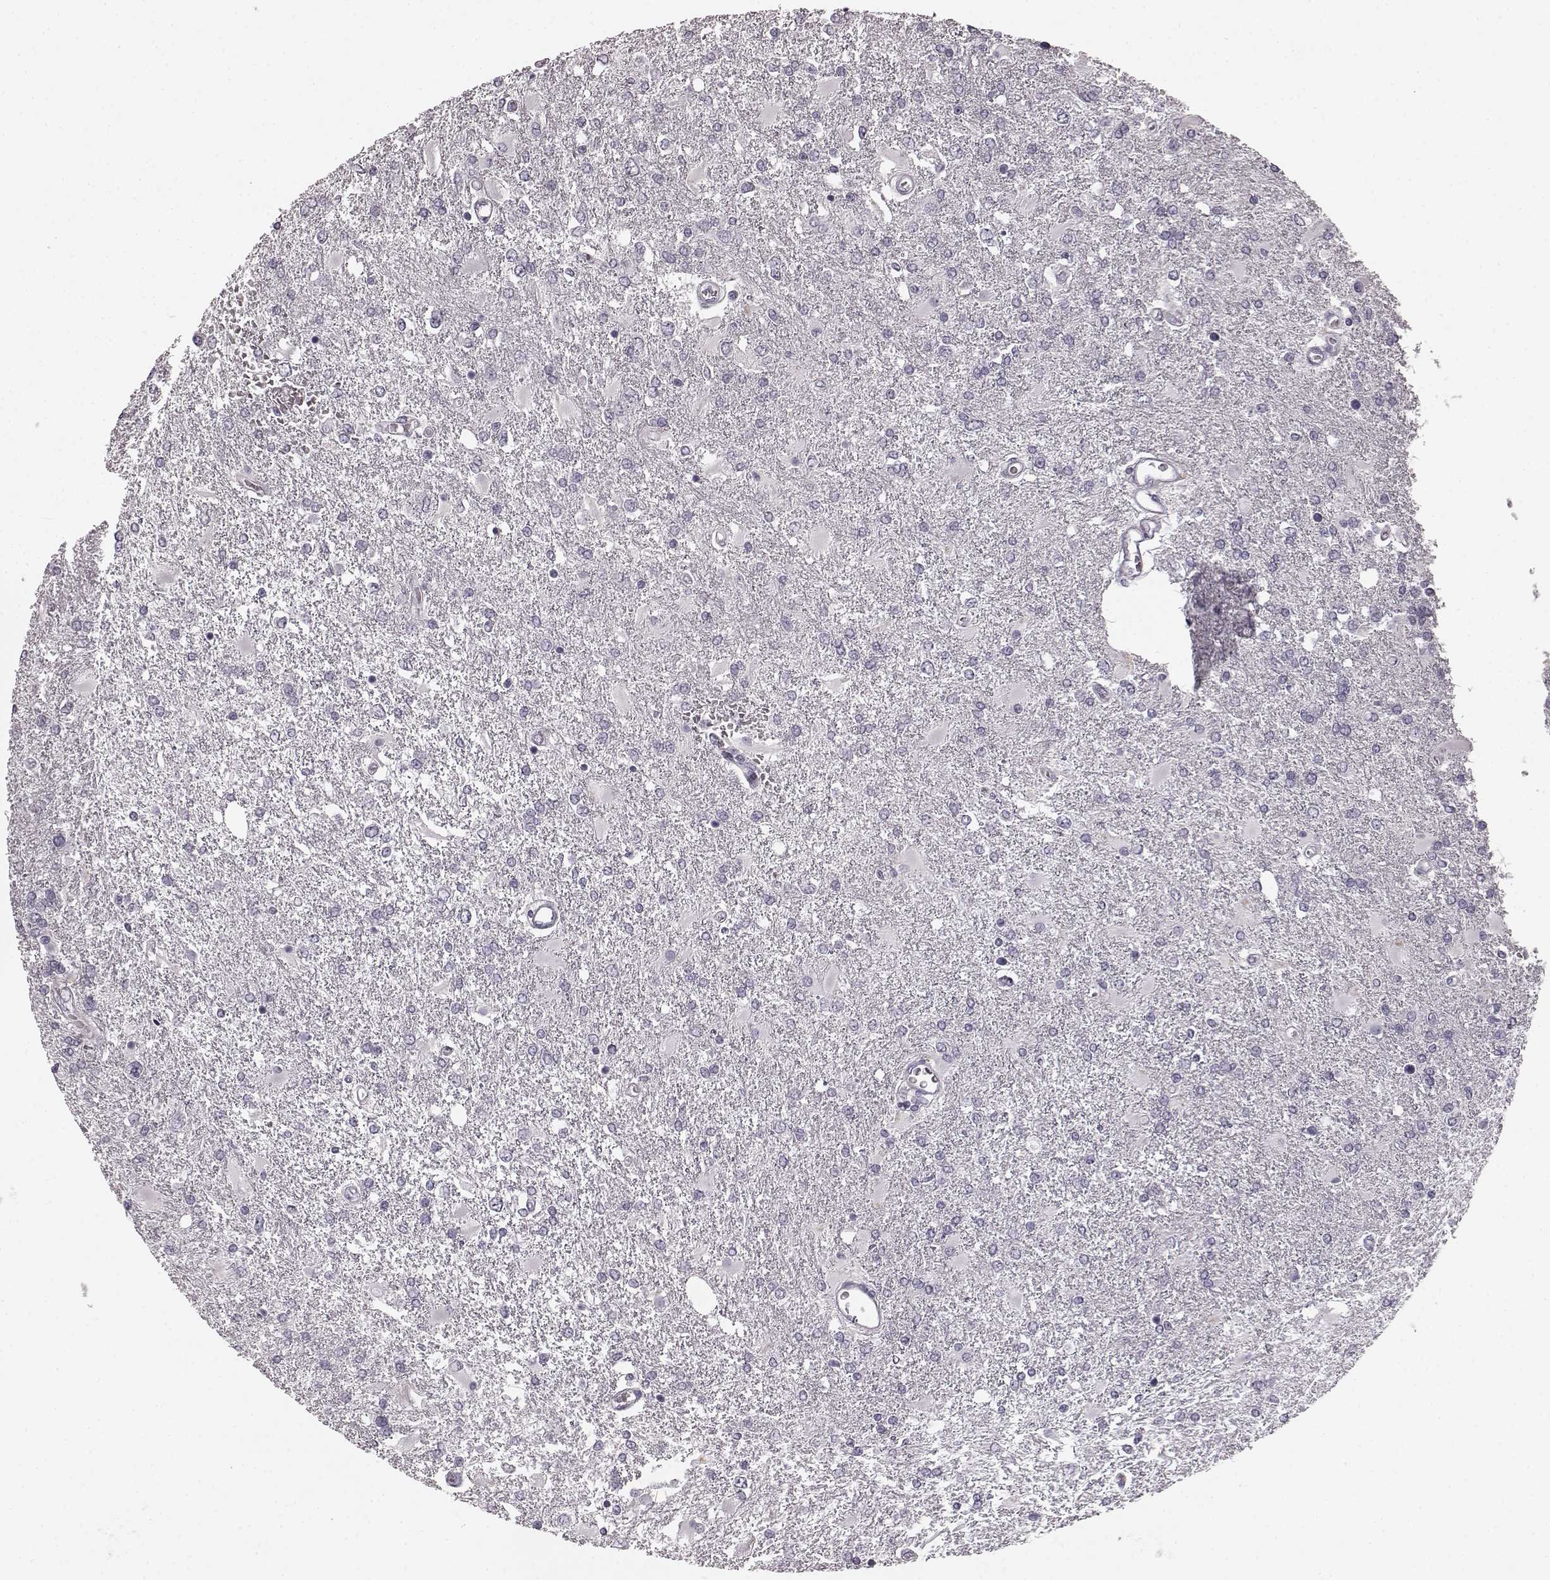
{"staining": {"intensity": "negative", "quantity": "none", "location": "none"}, "tissue": "glioma", "cell_type": "Tumor cells", "image_type": "cancer", "snomed": [{"axis": "morphology", "description": "Glioma, malignant, High grade"}, {"axis": "topography", "description": "Cerebral cortex"}], "caption": "This is an immunohistochemistry histopathology image of human malignant glioma (high-grade). There is no staining in tumor cells.", "gene": "TMPRSS15", "patient": {"sex": "male", "age": 79}}